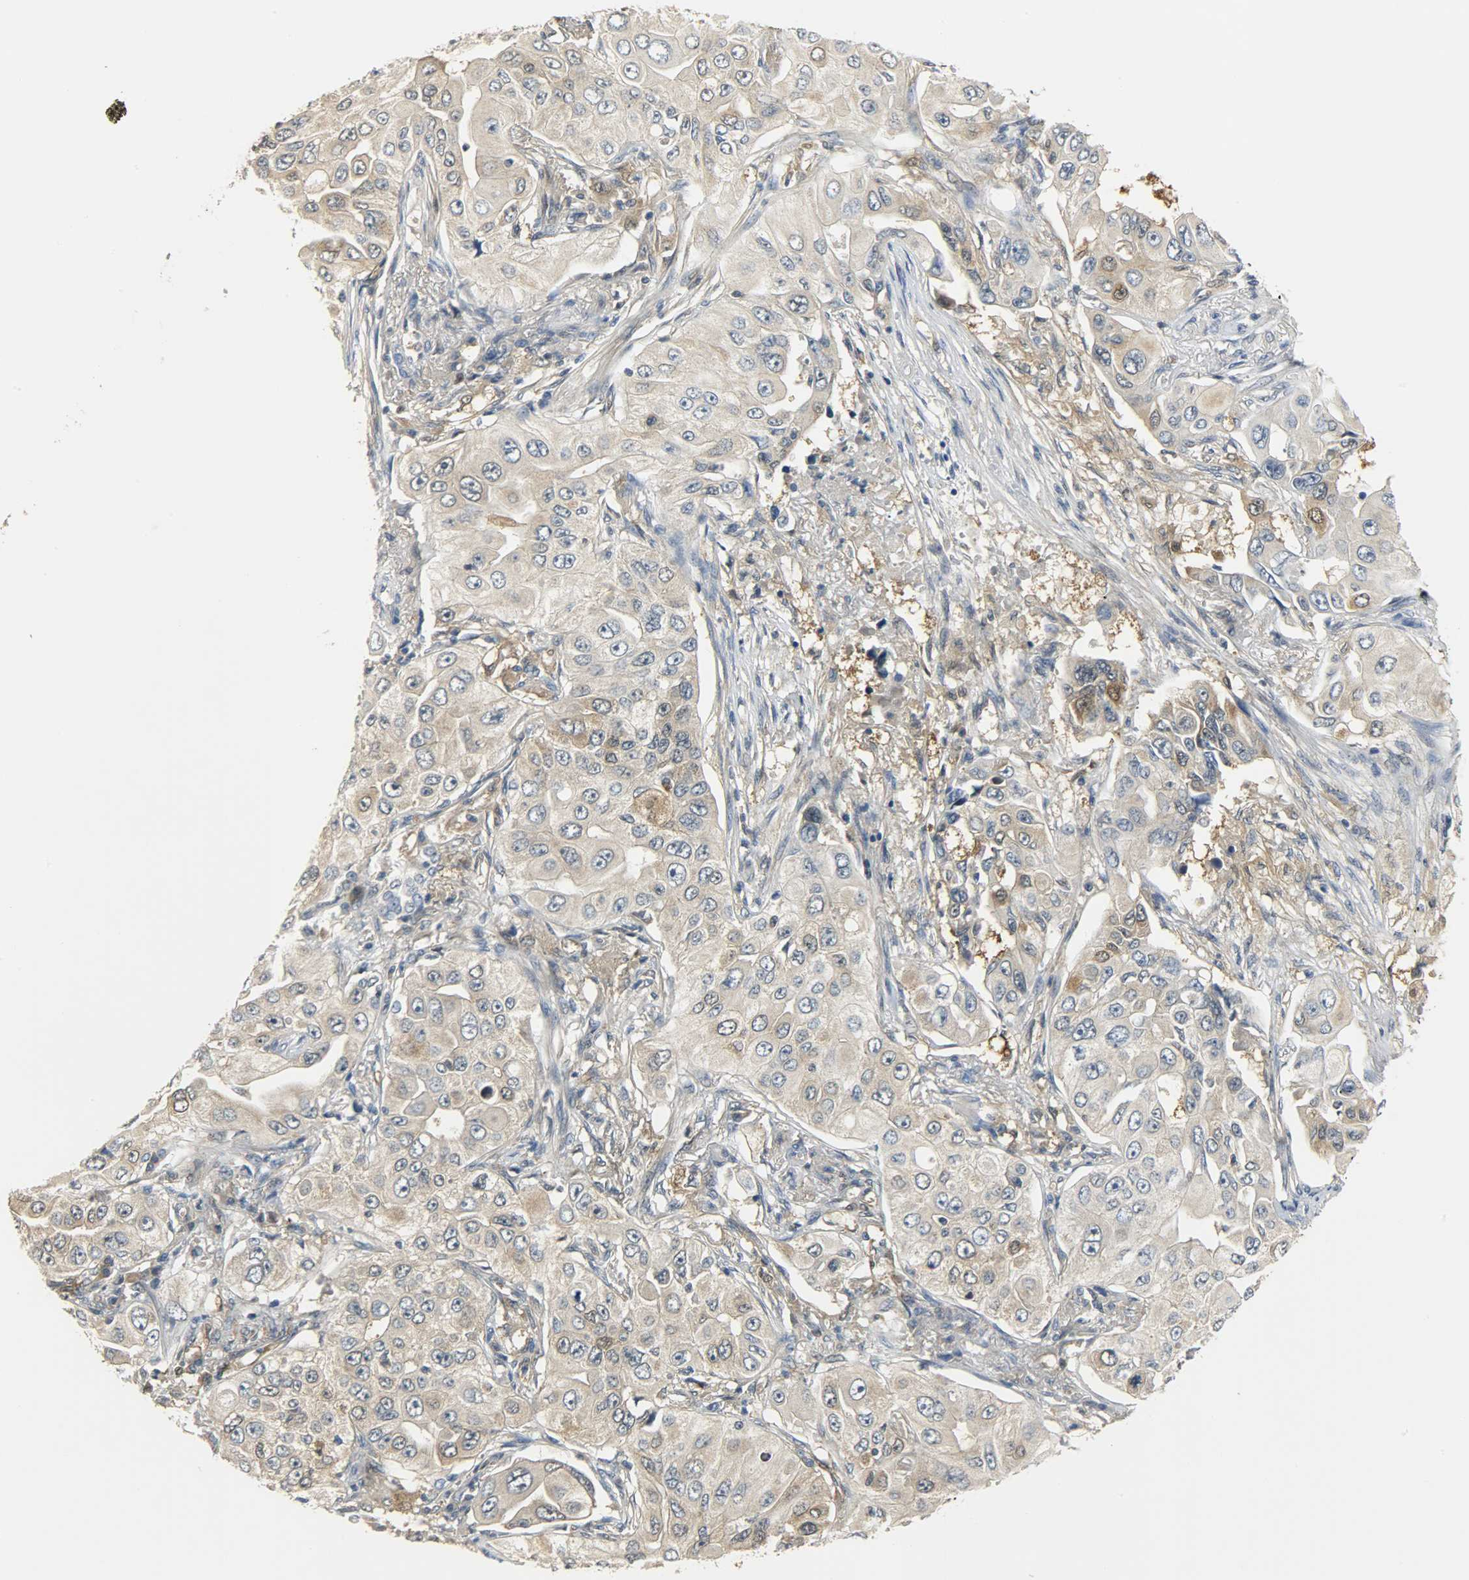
{"staining": {"intensity": "moderate", "quantity": "<25%", "location": "cytoplasmic/membranous"}, "tissue": "lung cancer", "cell_type": "Tumor cells", "image_type": "cancer", "snomed": [{"axis": "morphology", "description": "Adenocarcinoma, NOS"}, {"axis": "topography", "description": "Lung"}], "caption": "Protein analysis of lung cancer tissue displays moderate cytoplasmic/membranous expression in about <25% of tumor cells.", "gene": "EIF4EBP1", "patient": {"sex": "male", "age": 84}}